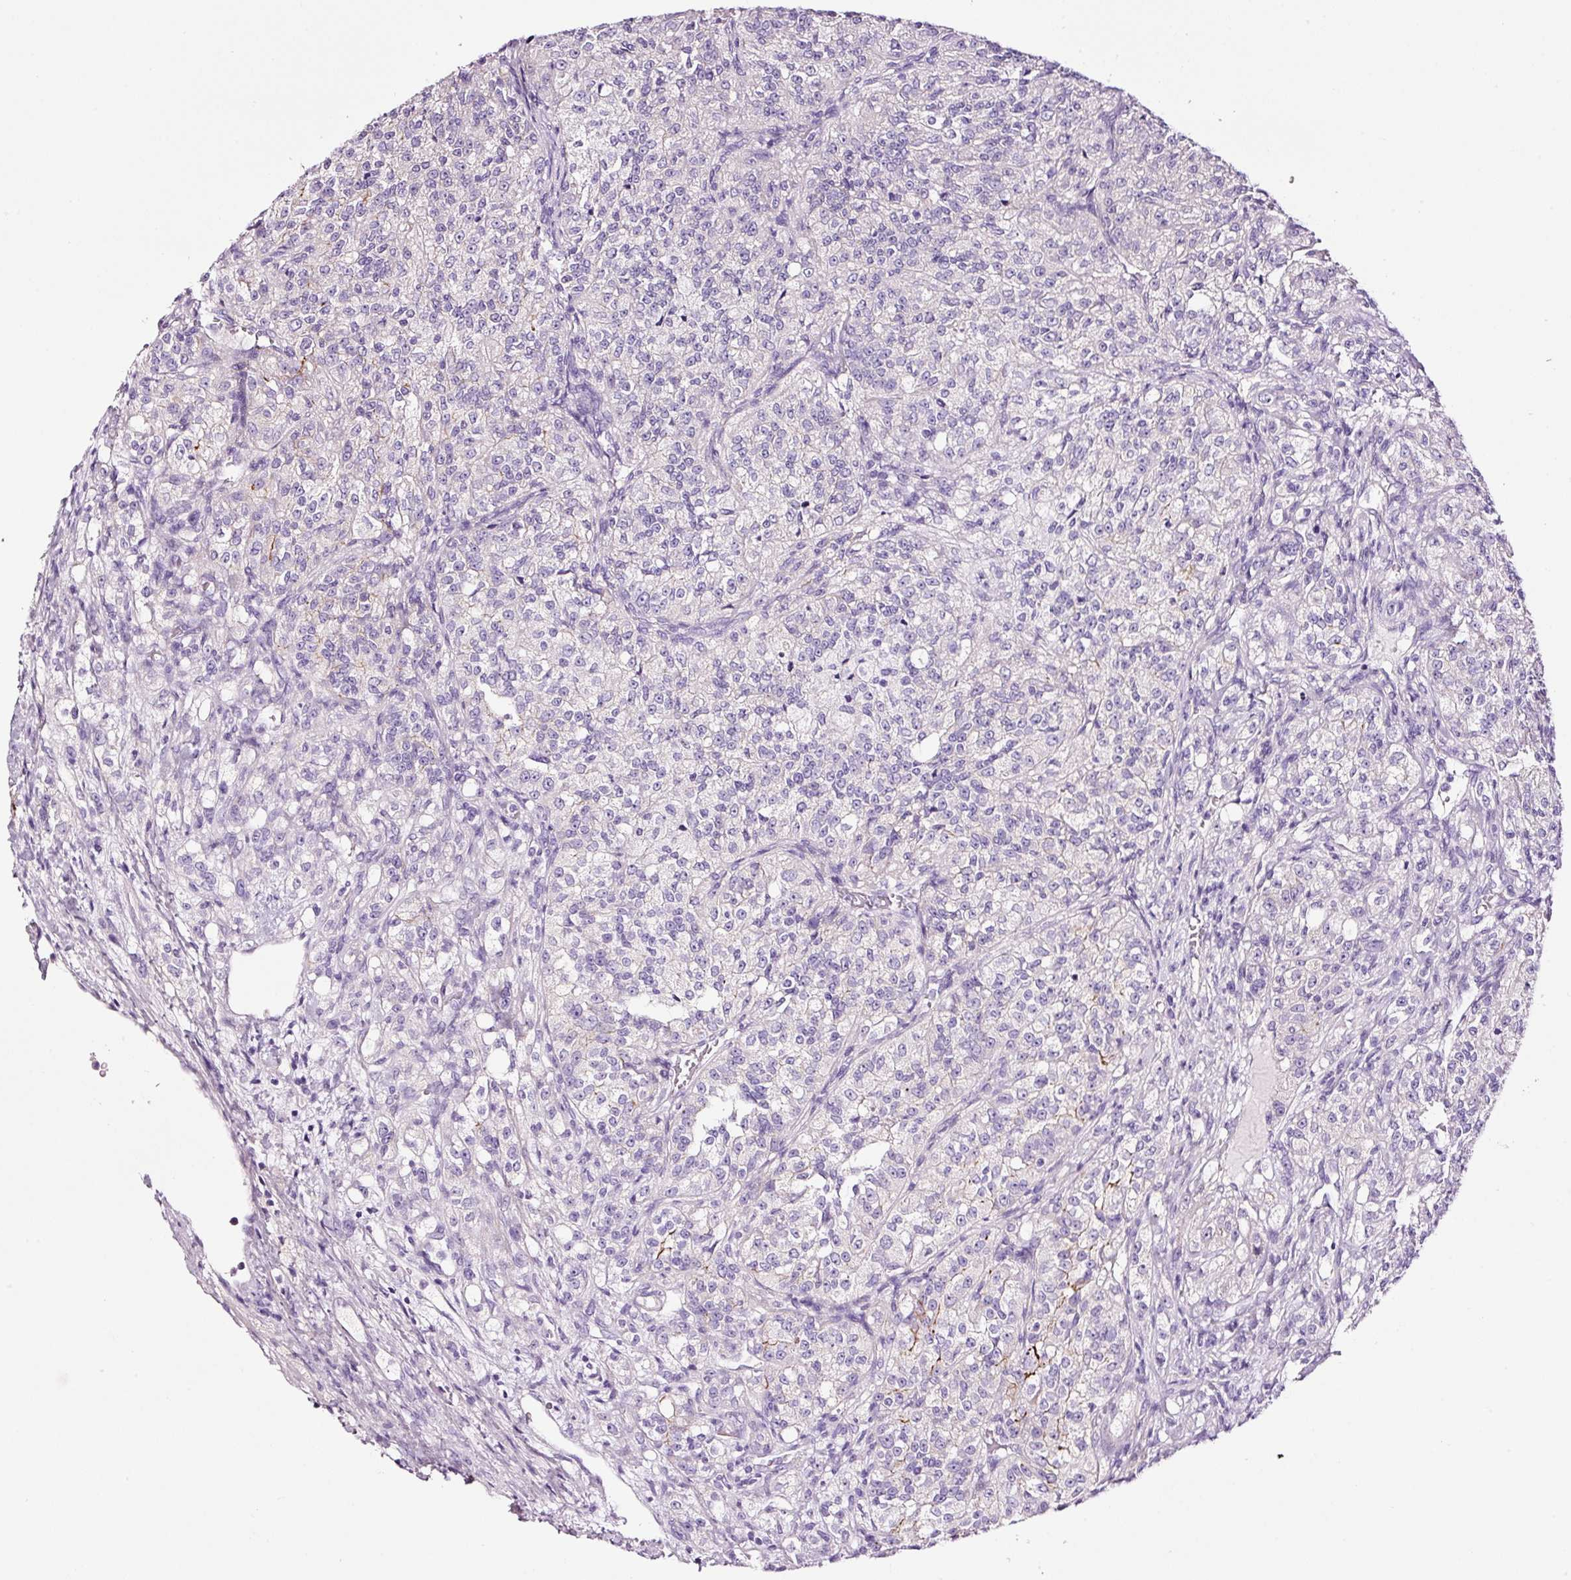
{"staining": {"intensity": "negative", "quantity": "none", "location": "none"}, "tissue": "renal cancer", "cell_type": "Tumor cells", "image_type": "cancer", "snomed": [{"axis": "morphology", "description": "Adenocarcinoma, NOS"}, {"axis": "topography", "description": "Kidney"}], "caption": "This is a micrograph of immunohistochemistry (IHC) staining of renal cancer, which shows no expression in tumor cells. The staining was performed using DAB (3,3'-diaminobenzidine) to visualize the protein expression in brown, while the nuclei were stained in blue with hematoxylin (Magnification: 20x).", "gene": "PAM", "patient": {"sex": "female", "age": 63}}